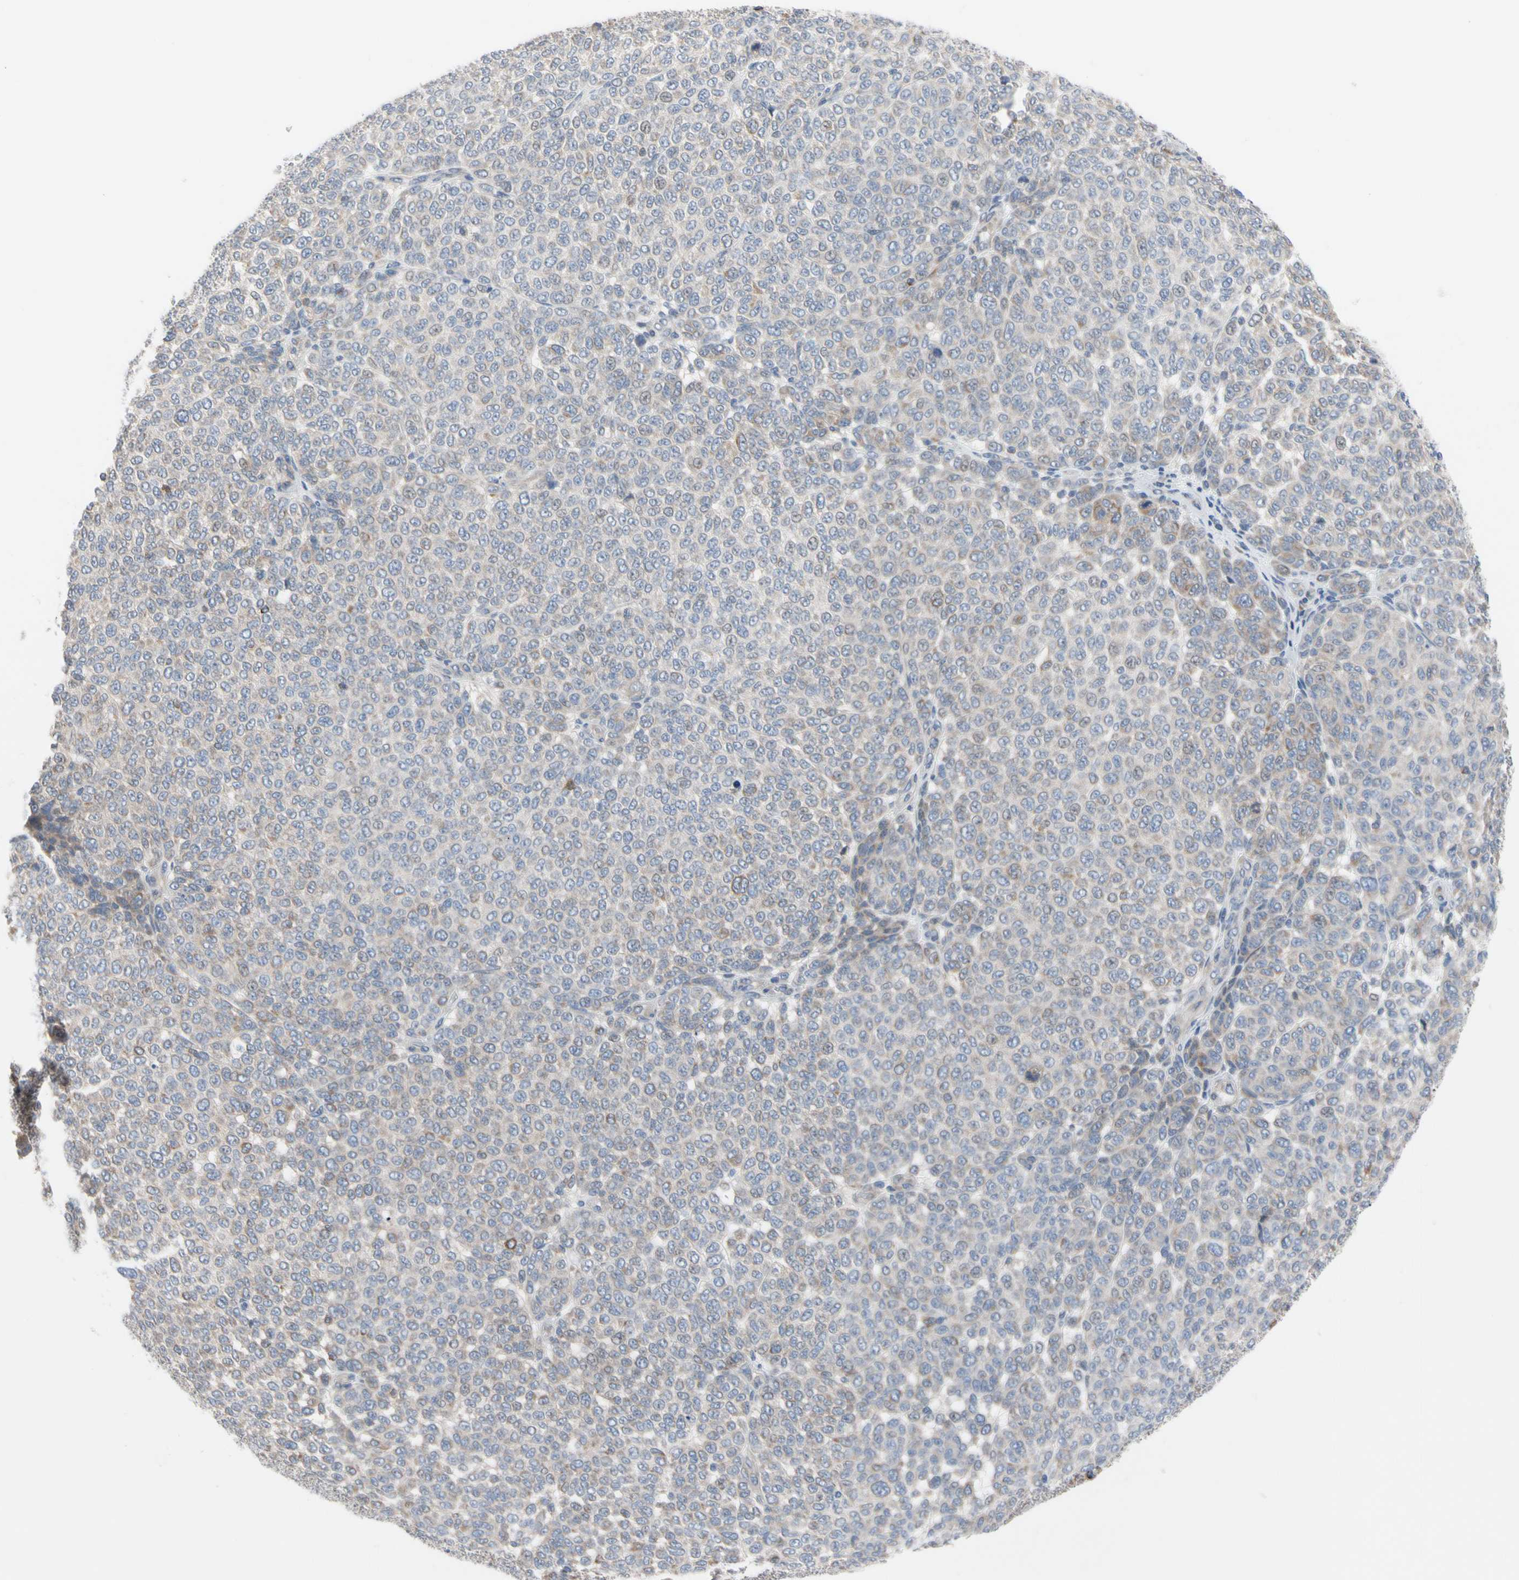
{"staining": {"intensity": "weak", "quantity": "25%-75%", "location": "cytoplasmic/membranous"}, "tissue": "melanoma", "cell_type": "Tumor cells", "image_type": "cancer", "snomed": [{"axis": "morphology", "description": "Malignant melanoma, NOS"}, {"axis": "topography", "description": "Skin"}], "caption": "DAB immunohistochemical staining of melanoma displays weak cytoplasmic/membranous protein staining in about 25%-75% of tumor cells. Immunohistochemistry stains the protein in brown and the nuclei are stained blue.", "gene": "MCL1", "patient": {"sex": "male", "age": 59}}